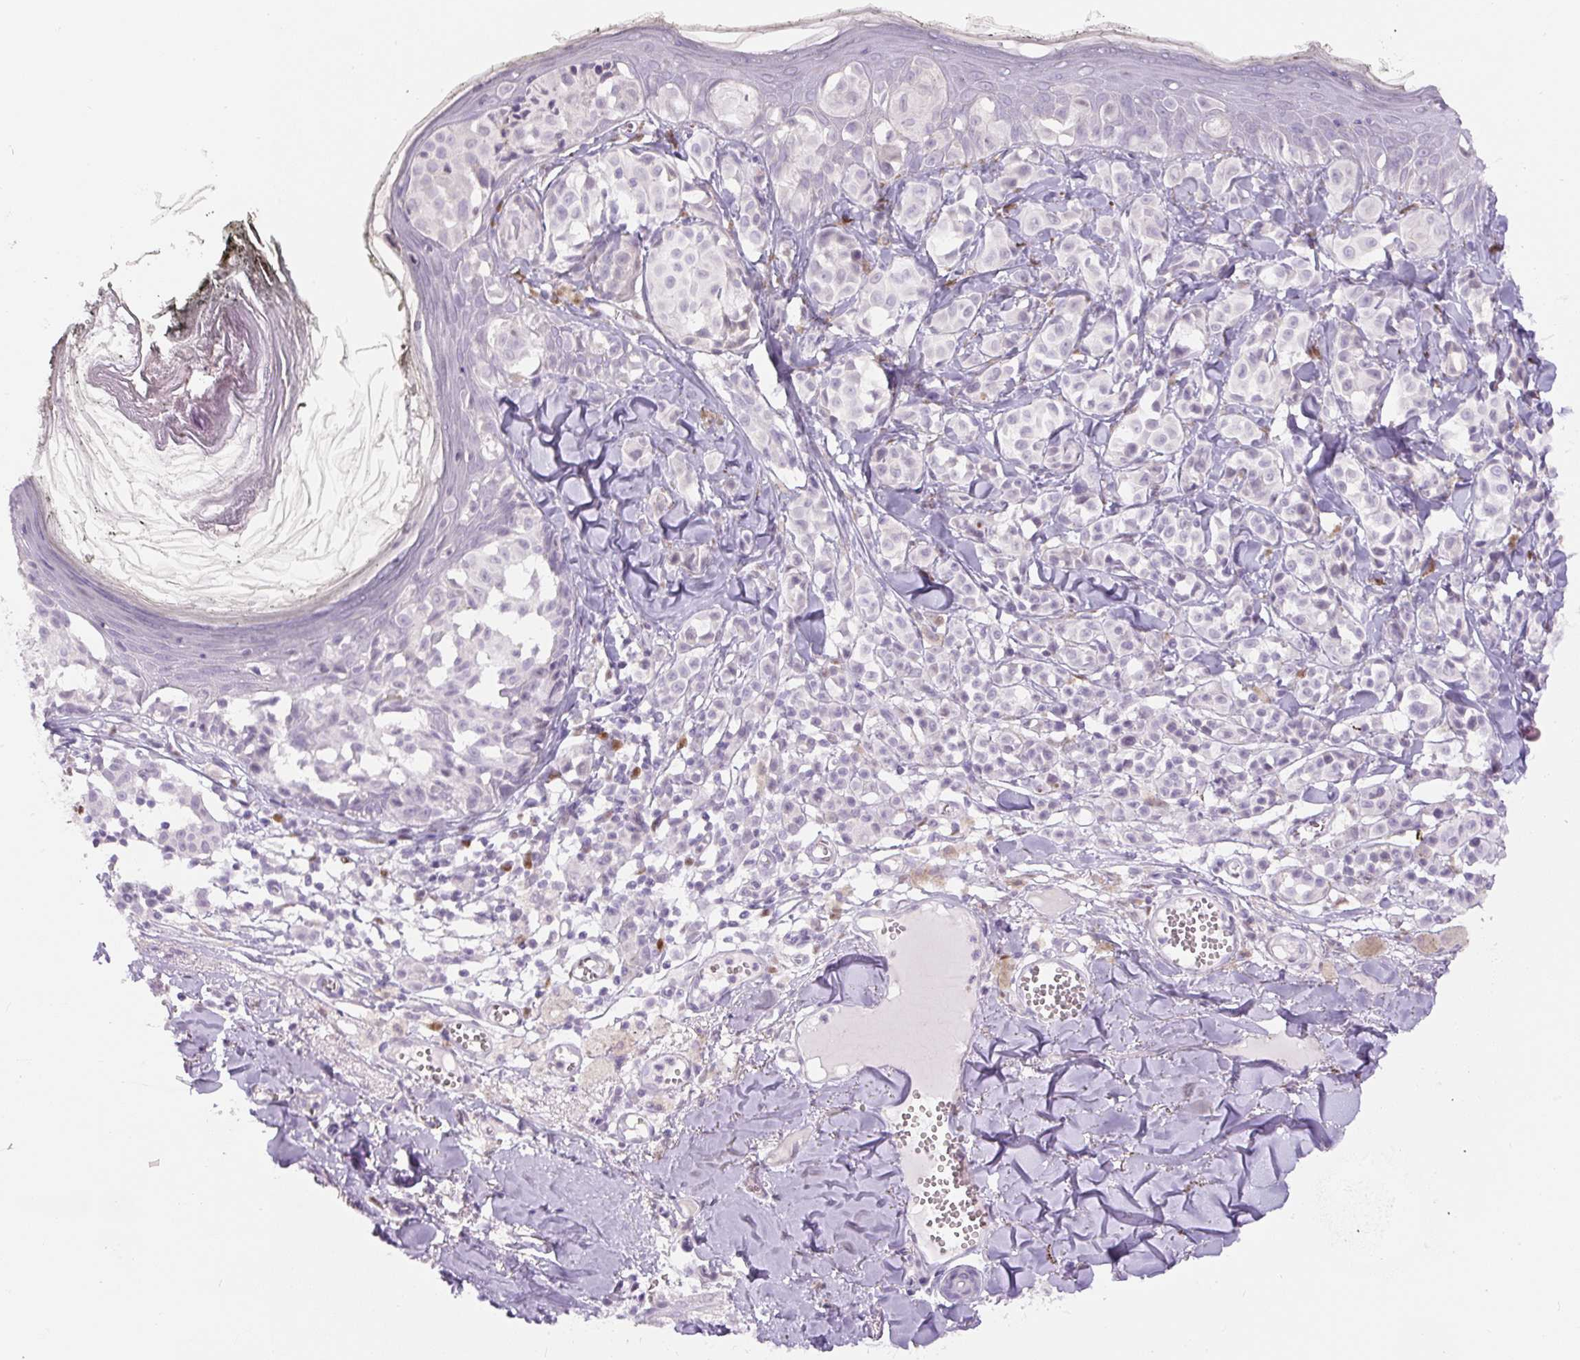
{"staining": {"intensity": "negative", "quantity": "none", "location": "none"}, "tissue": "melanoma", "cell_type": "Tumor cells", "image_type": "cancer", "snomed": [{"axis": "morphology", "description": "Malignant melanoma, NOS"}, {"axis": "topography", "description": "Skin"}], "caption": "Immunohistochemistry of human melanoma demonstrates no staining in tumor cells.", "gene": "SIX1", "patient": {"sex": "female", "age": 43}}